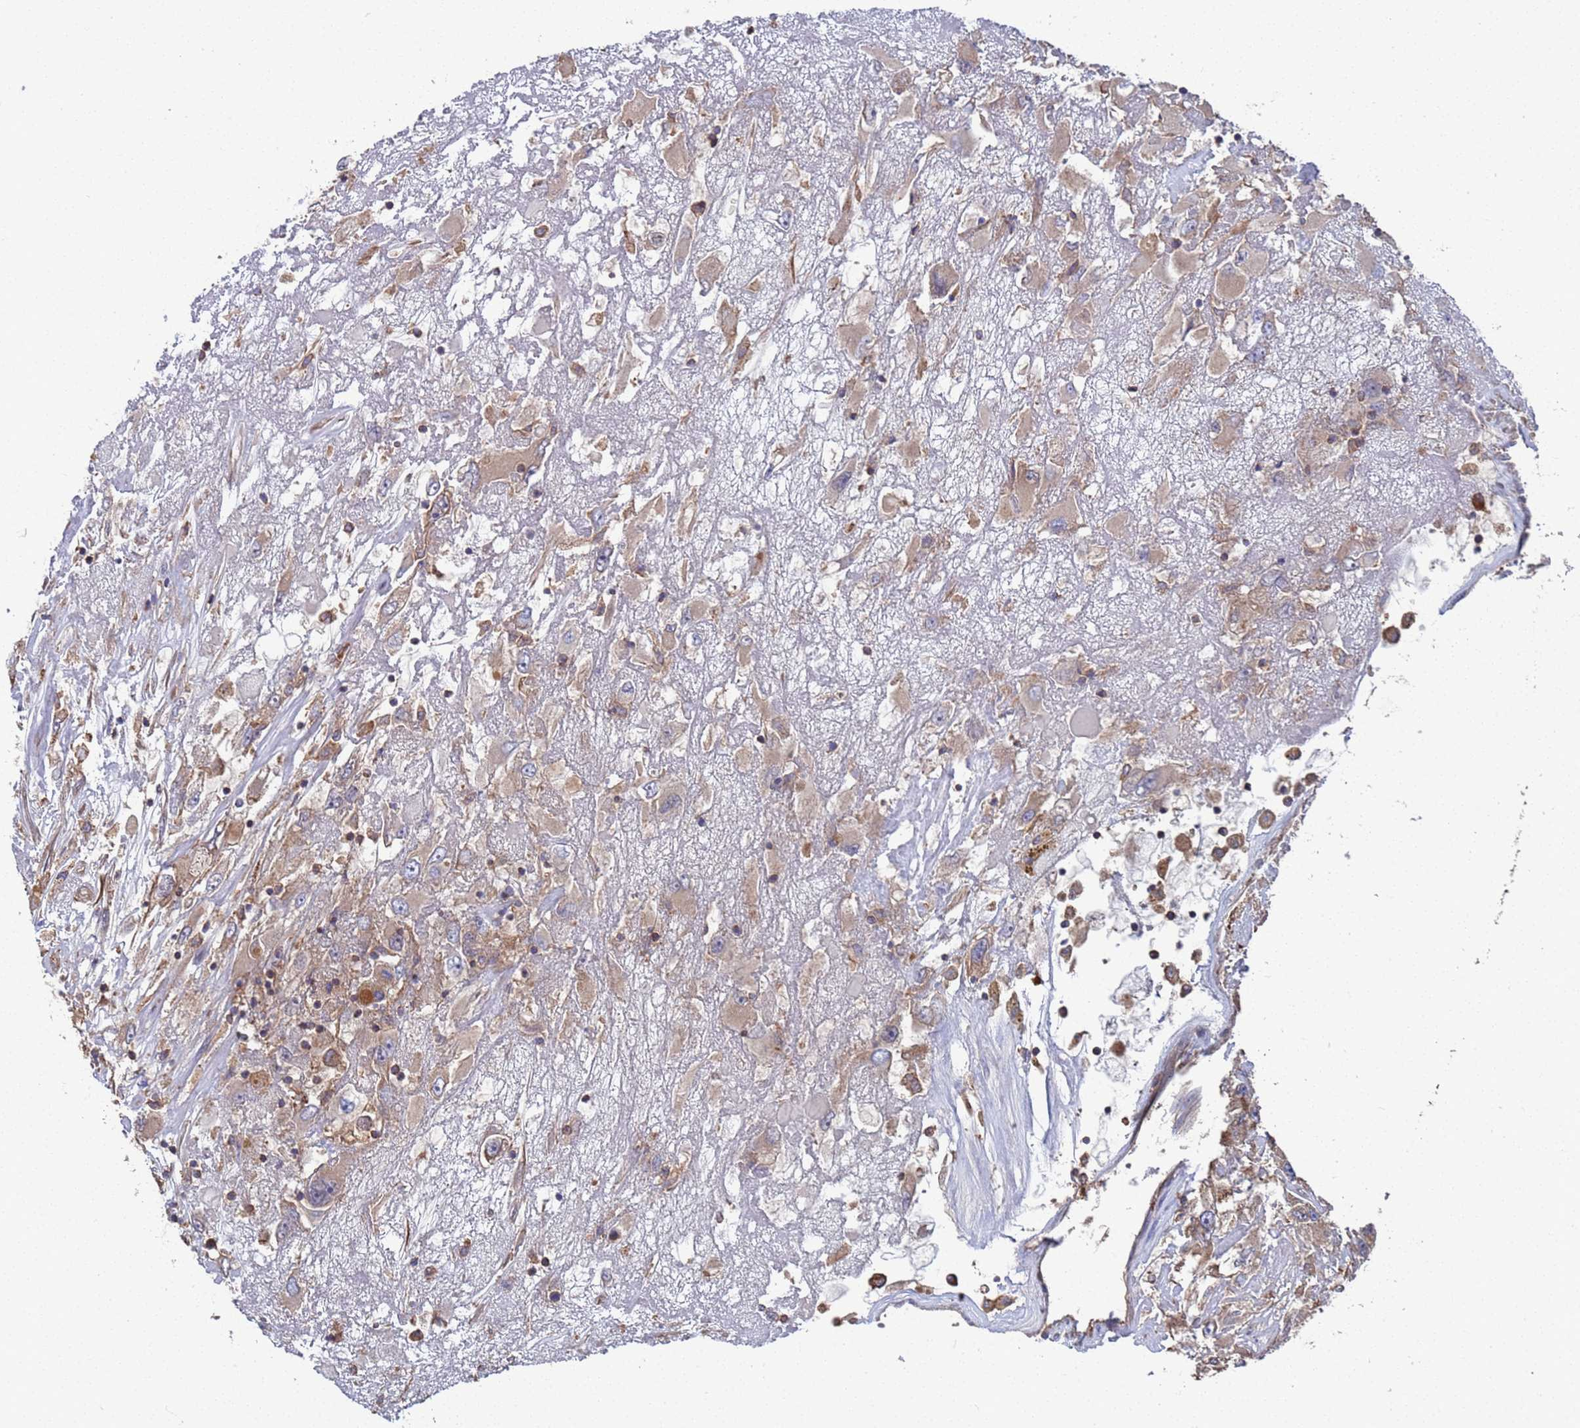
{"staining": {"intensity": "weak", "quantity": "25%-75%", "location": "cytoplasmic/membranous"}, "tissue": "renal cancer", "cell_type": "Tumor cells", "image_type": "cancer", "snomed": [{"axis": "morphology", "description": "Adenocarcinoma, NOS"}, {"axis": "topography", "description": "Kidney"}], "caption": "Brown immunohistochemical staining in human adenocarcinoma (renal) shows weak cytoplasmic/membranous positivity in about 25%-75% of tumor cells. The protein of interest is shown in brown color, while the nuclei are stained blue.", "gene": "PYCR1", "patient": {"sex": "female", "age": 52}}